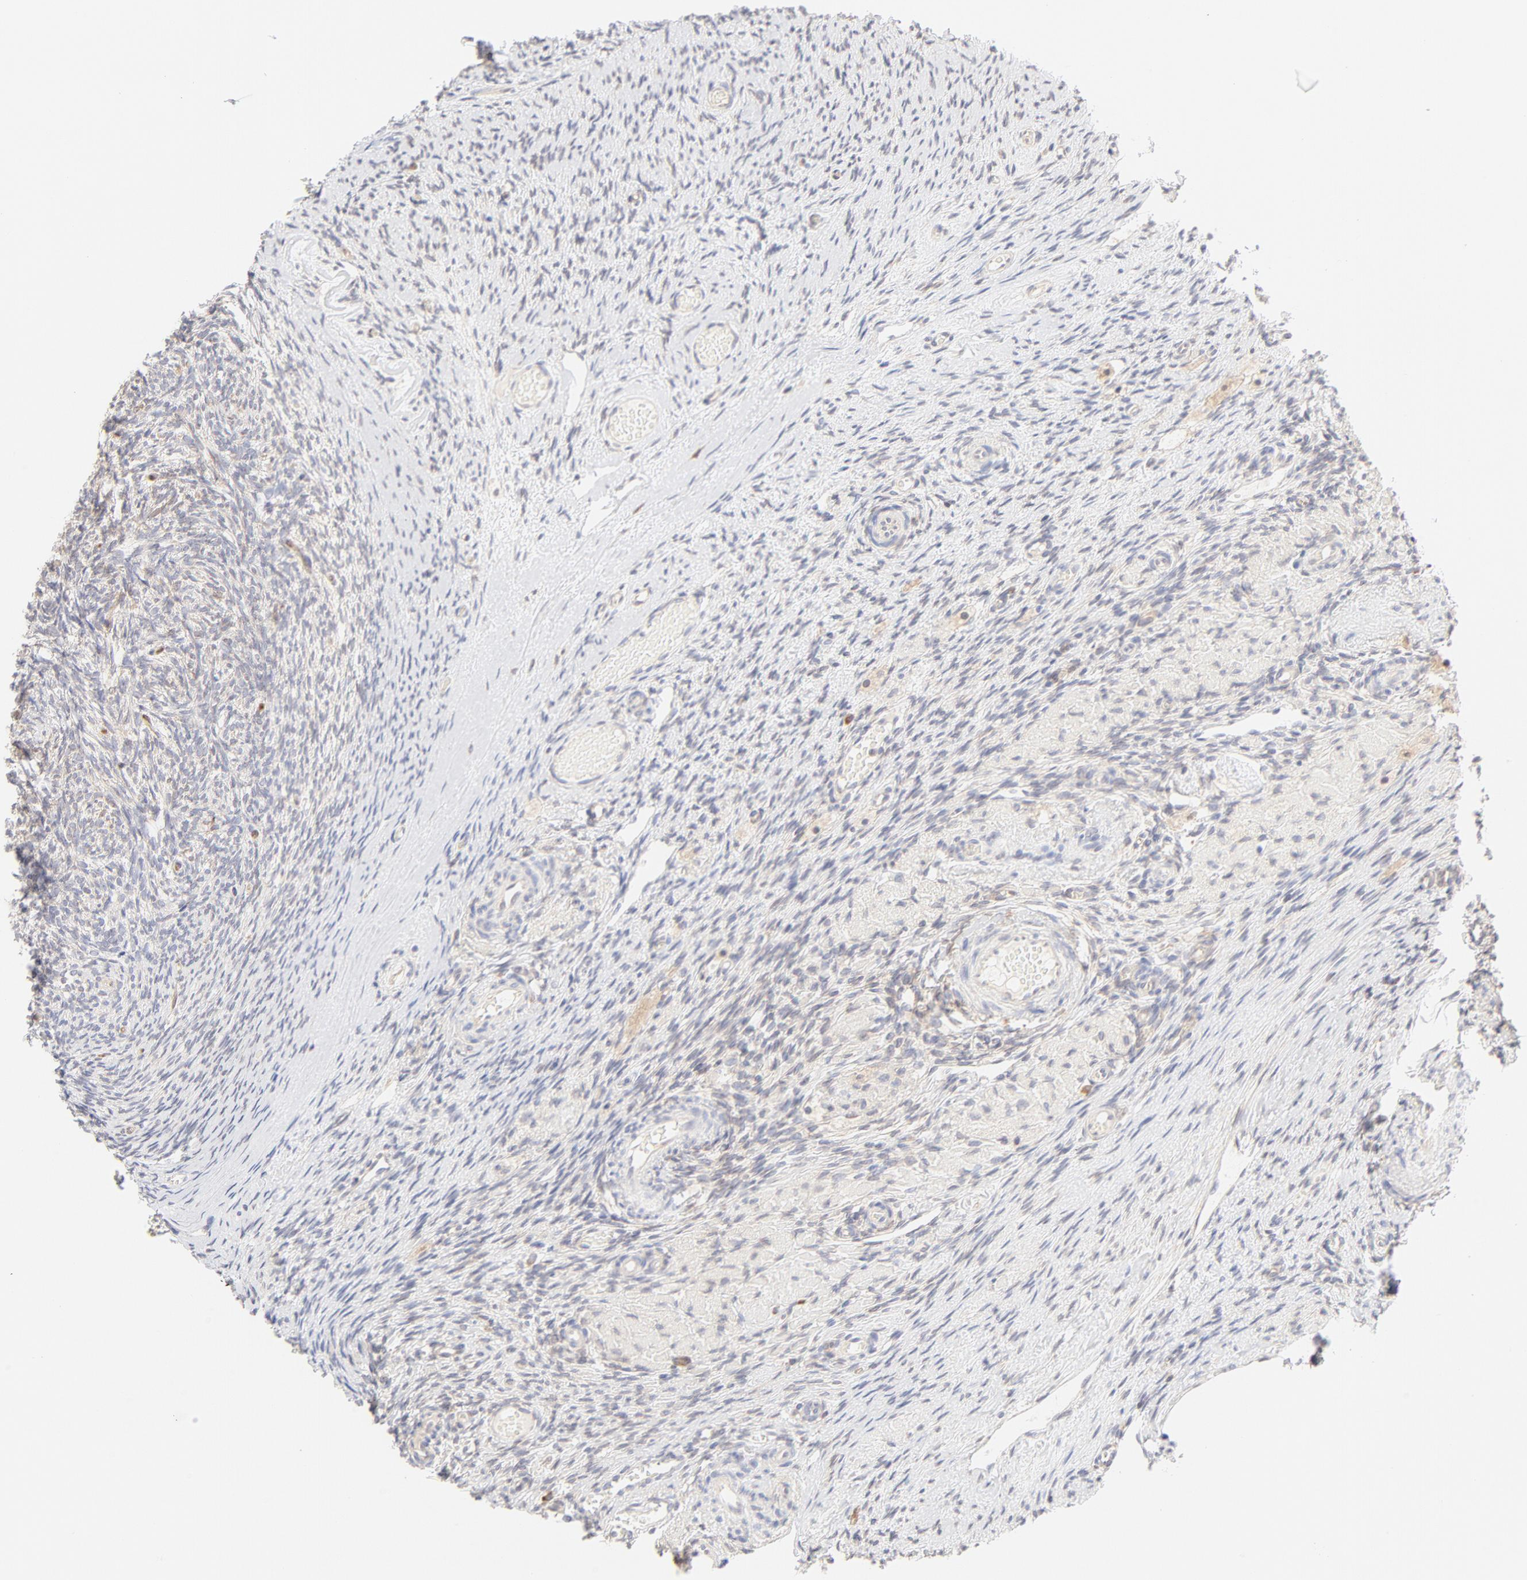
{"staining": {"intensity": "weak", "quantity": "25%-75%", "location": "cytoplasmic/membranous"}, "tissue": "ovary", "cell_type": "Ovarian stroma cells", "image_type": "normal", "snomed": [{"axis": "morphology", "description": "Normal tissue, NOS"}, {"axis": "topography", "description": "Ovary"}], "caption": "About 25%-75% of ovarian stroma cells in benign human ovary display weak cytoplasmic/membranous protein positivity as visualized by brown immunohistochemical staining.", "gene": "RPS6KA1", "patient": {"sex": "female", "age": 60}}